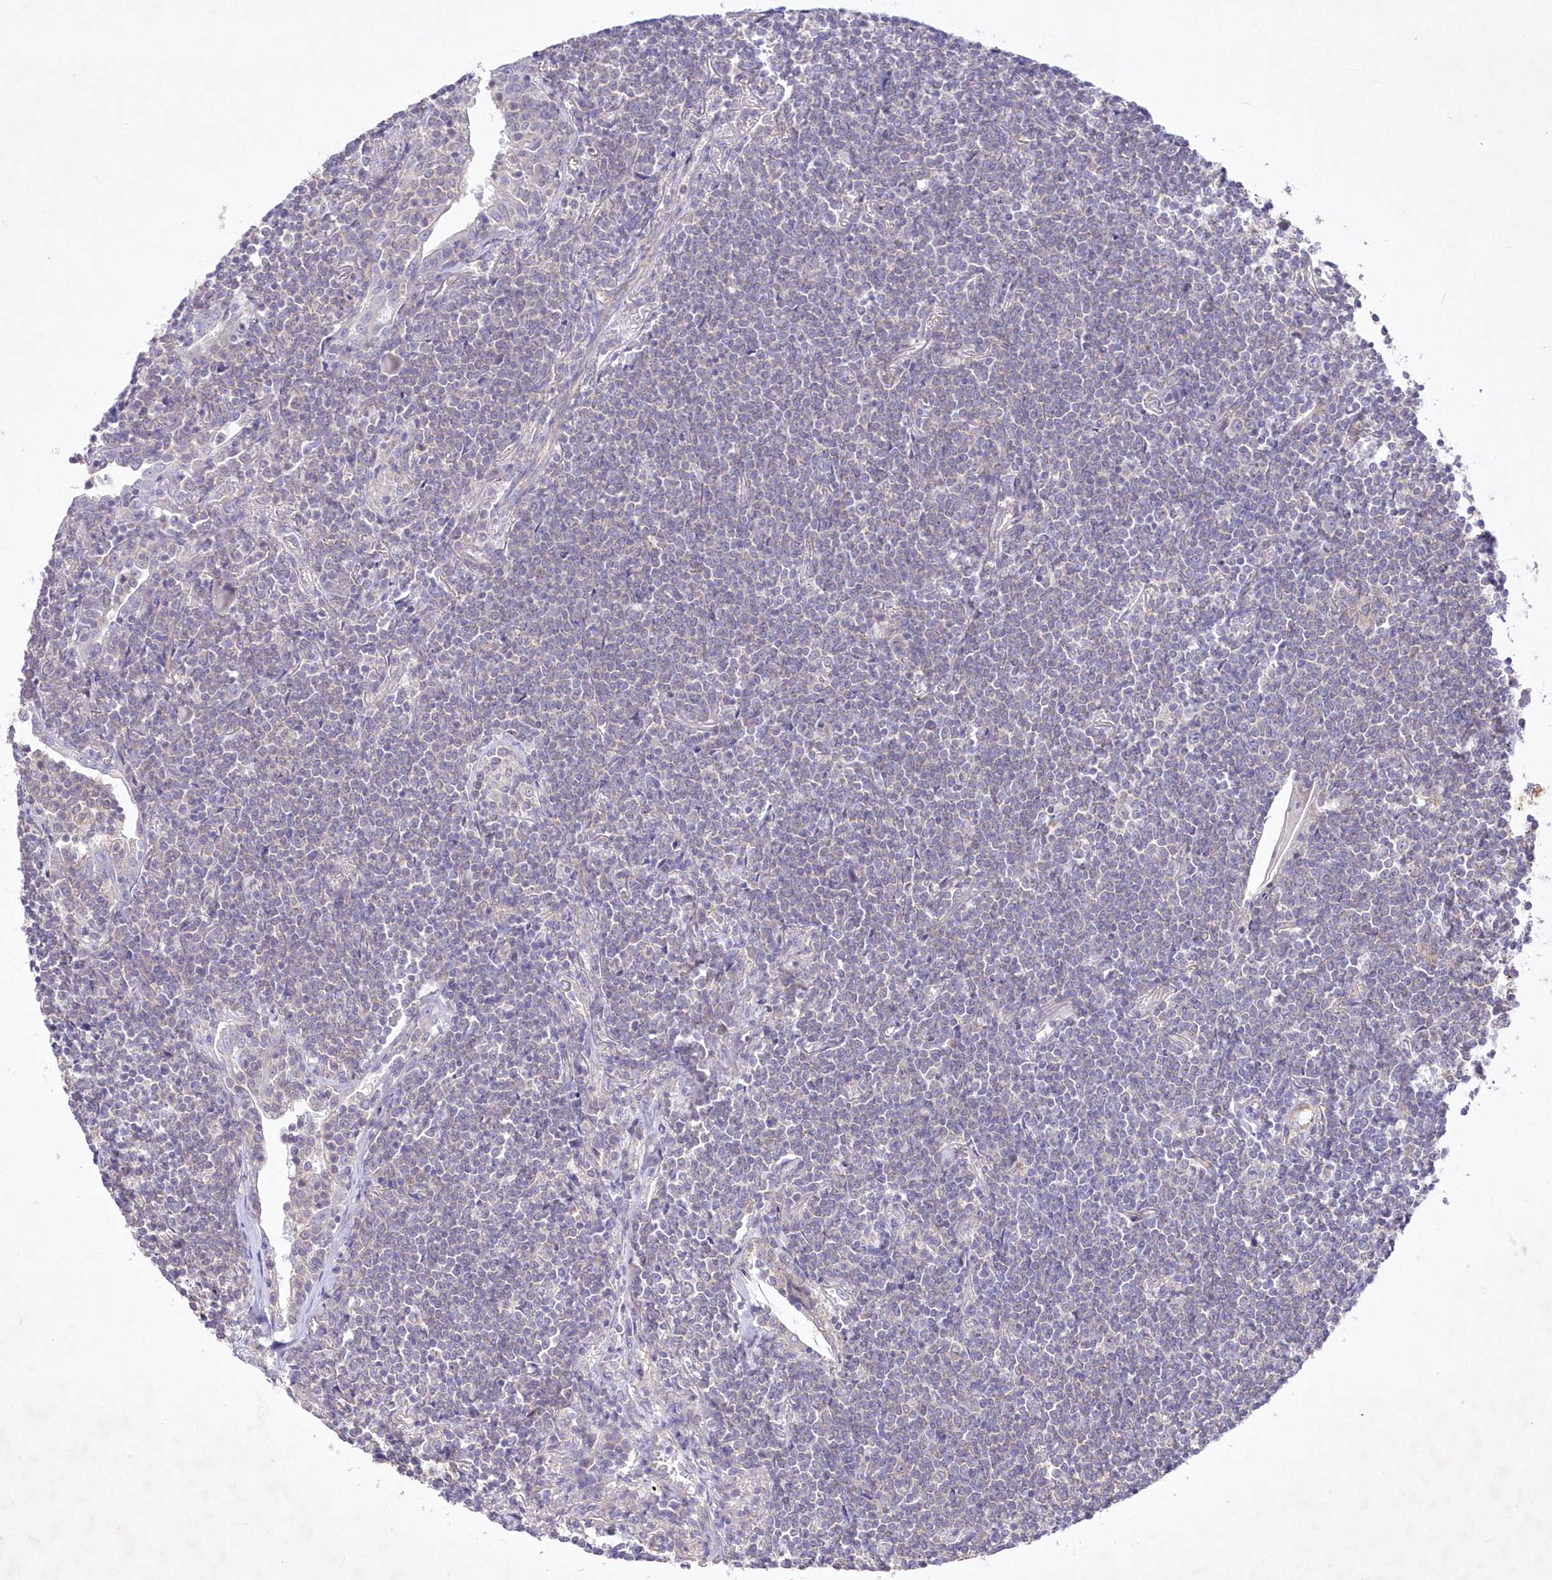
{"staining": {"intensity": "negative", "quantity": "none", "location": "none"}, "tissue": "lymphoma", "cell_type": "Tumor cells", "image_type": "cancer", "snomed": [{"axis": "morphology", "description": "Malignant lymphoma, non-Hodgkin's type, Low grade"}, {"axis": "topography", "description": "Lung"}], "caption": "This is an IHC micrograph of human malignant lymphoma, non-Hodgkin's type (low-grade). There is no staining in tumor cells.", "gene": "ITSN2", "patient": {"sex": "female", "age": 71}}